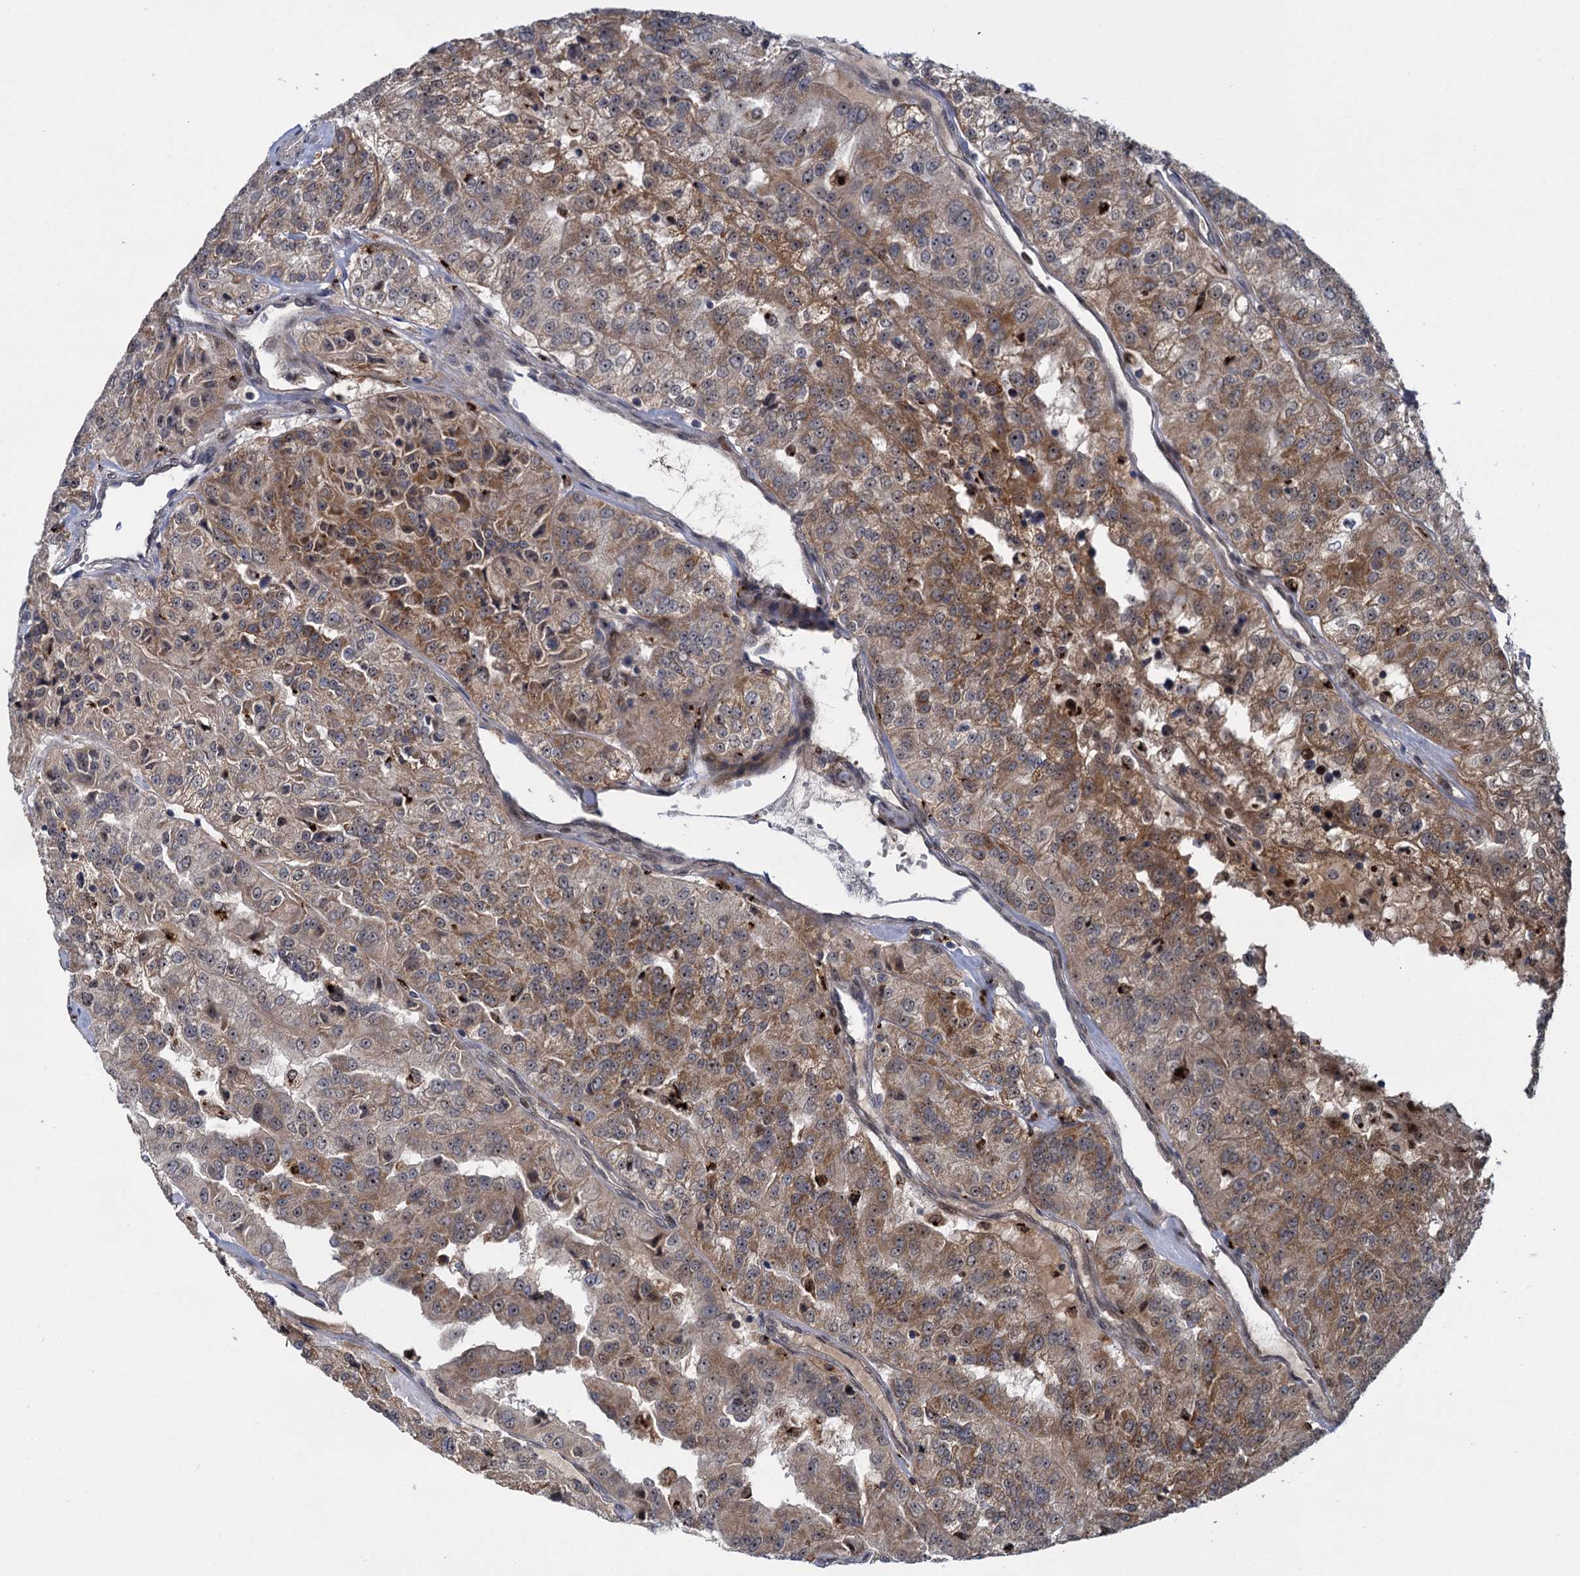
{"staining": {"intensity": "moderate", "quantity": "25%-75%", "location": "cytoplasmic/membranous"}, "tissue": "renal cancer", "cell_type": "Tumor cells", "image_type": "cancer", "snomed": [{"axis": "morphology", "description": "Adenocarcinoma, NOS"}, {"axis": "topography", "description": "Kidney"}], "caption": "High-power microscopy captured an IHC photomicrograph of renal adenocarcinoma, revealing moderate cytoplasmic/membranous positivity in about 25%-75% of tumor cells.", "gene": "GAL3ST4", "patient": {"sex": "female", "age": 63}}